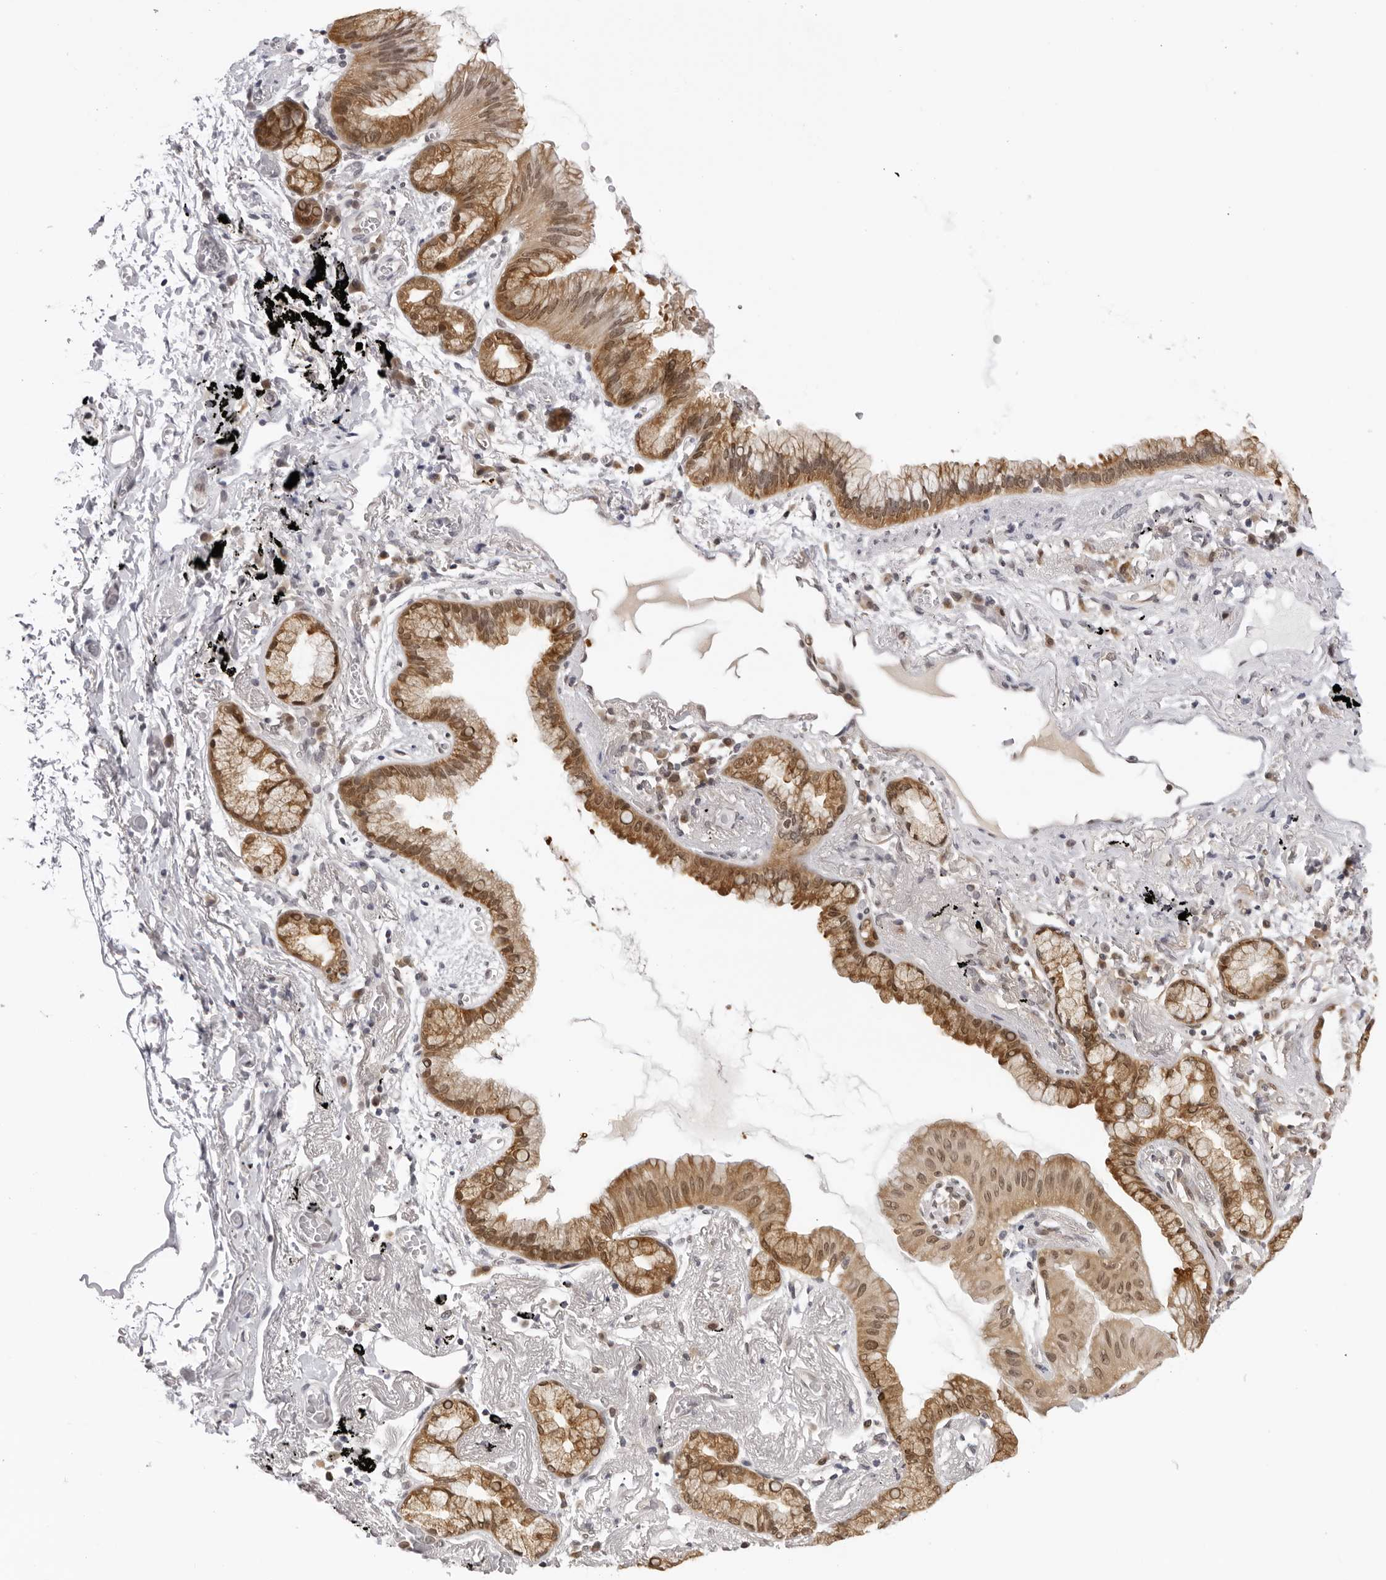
{"staining": {"intensity": "moderate", "quantity": ">75%", "location": "cytoplasmic/membranous,nuclear"}, "tissue": "lung cancer", "cell_type": "Tumor cells", "image_type": "cancer", "snomed": [{"axis": "morphology", "description": "Adenocarcinoma, NOS"}, {"axis": "topography", "description": "Lung"}], "caption": "Tumor cells reveal medium levels of moderate cytoplasmic/membranous and nuclear staining in about >75% of cells in human lung cancer.", "gene": "WDR77", "patient": {"sex": "female", "age": 70}}